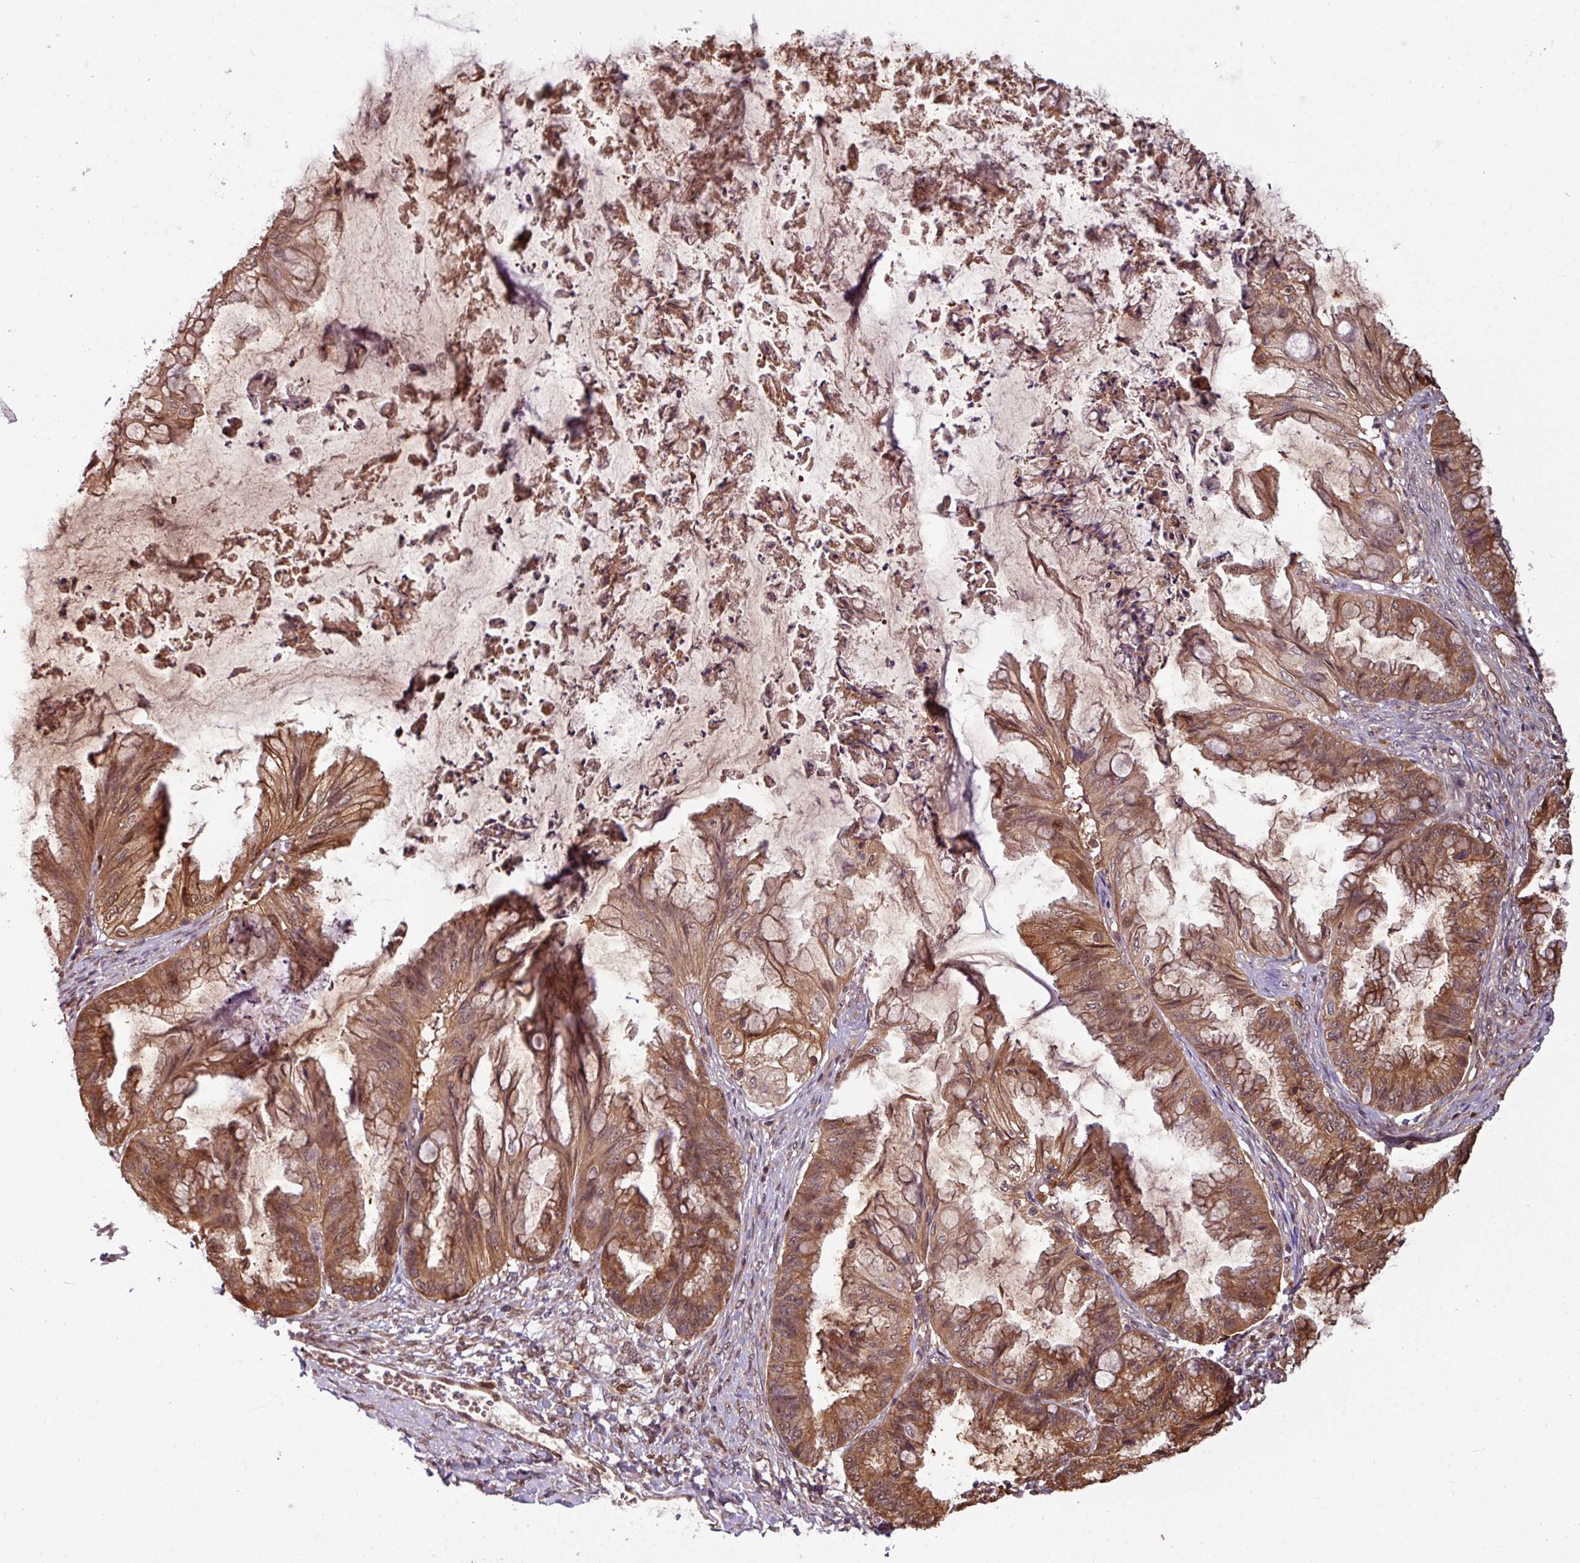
{"staining": {"intensity": "moderate", "quantity": ">75%", "location": "cytoplasmic/membranous,nuclear"}, "tissue": "ovarian cancer", "cell_type": "Tumor cells", "image_type": "cancer", "snomed": [{"axis": "morphology", "description": "Cystadenocarcinoma, mucinous, NOS"}, {"axis": "topography", "description": "Ovary"}], "caption": "High-power microscopy captured an immunohistochemistry photomicrograph of mucinous cystadenocarcinoma (ovarian), revealing moderate cytoplasmic/membranous and nuclear positivity in about >75% of tumor cells. The protein is stained brown, and the nuclei are stained in blue (DAB (3,3'-diaminobenzidine) IHC with brightfield microscopy, high magnification).", "gene": "KCTD11", "patient": {"sex": "female", "age": 35}}